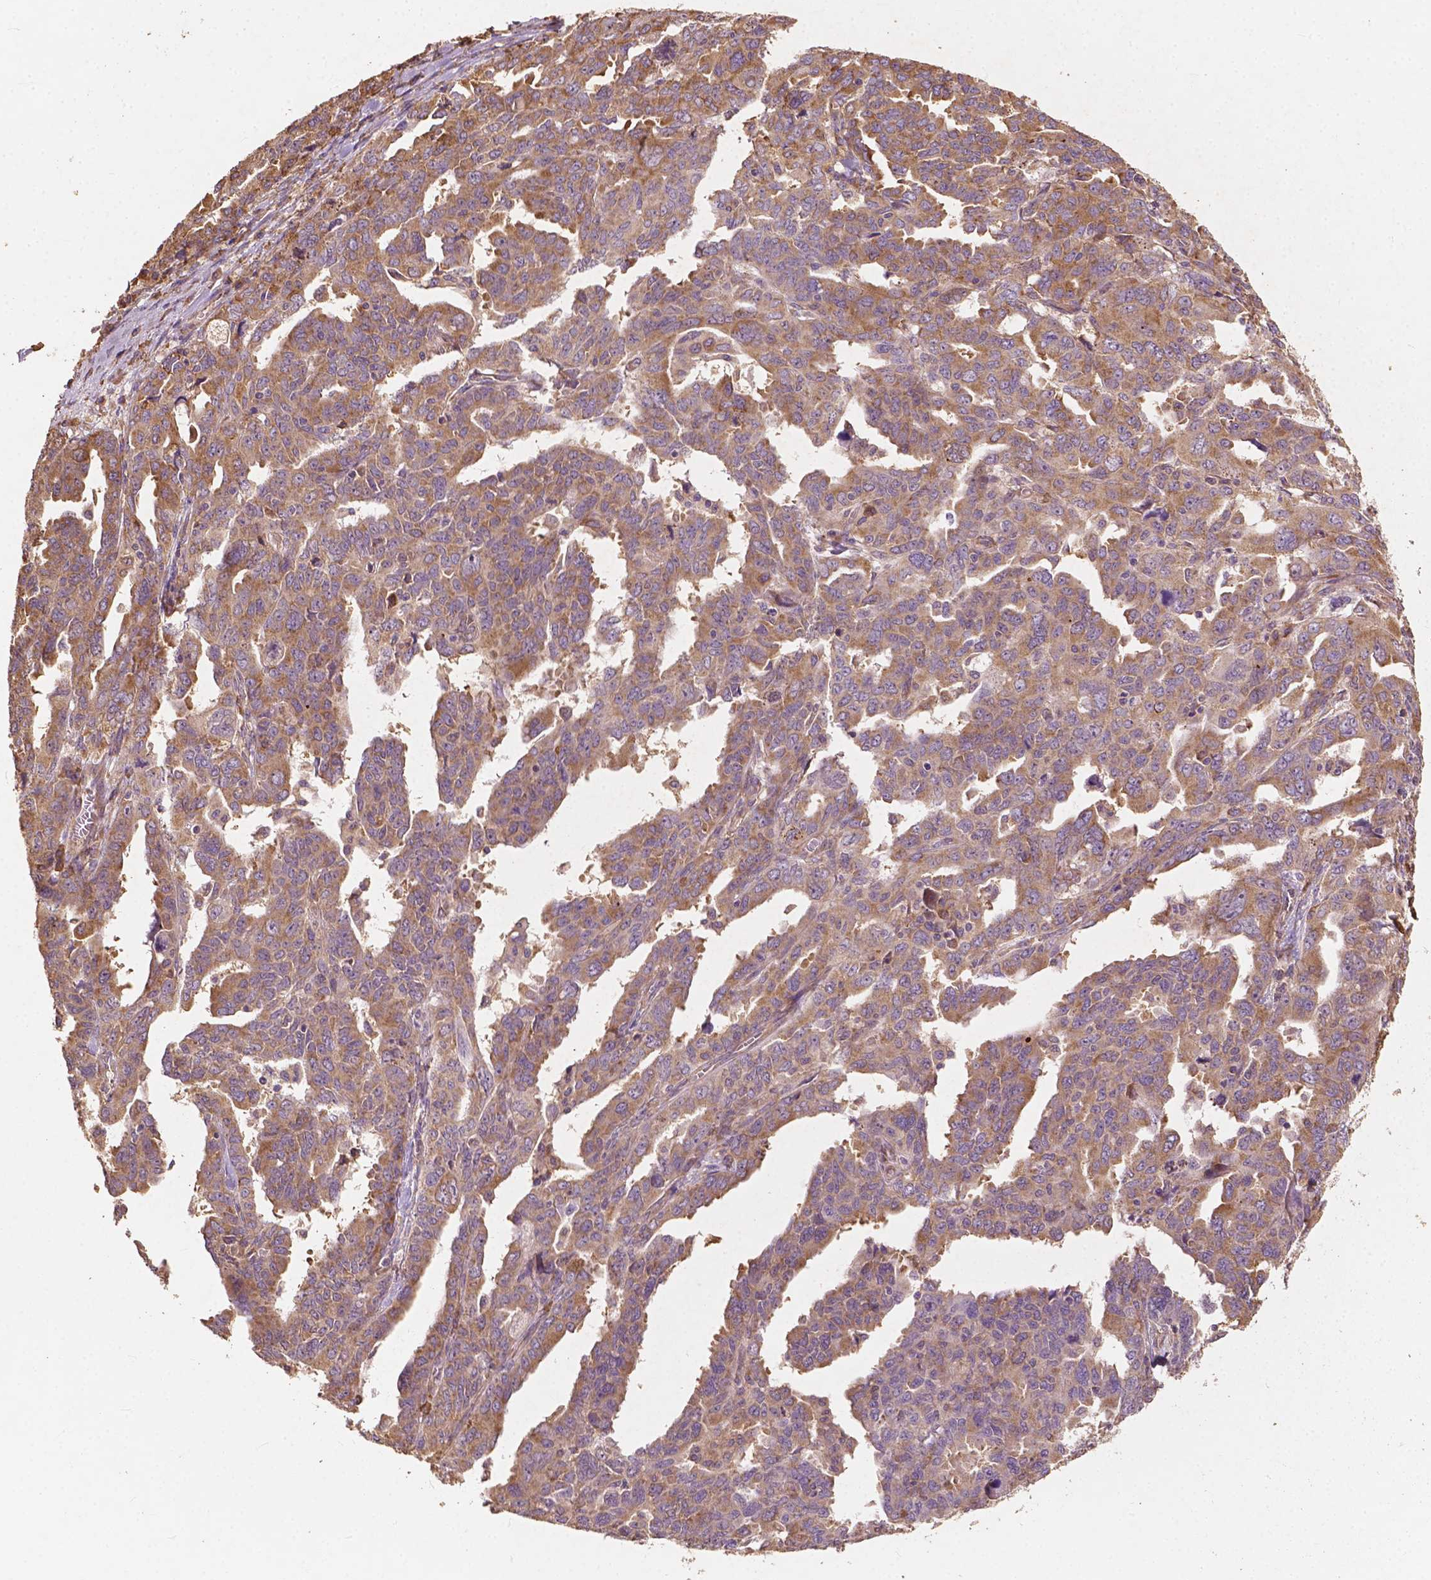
{"staining": {"intensity": "moderate", "quantity": "25%-75%", "location": "cytoplasmic/membranous"}, "tissue": "ovarian cancer", "cell_type": "Tumor cells", "image_type": "cancer", "snomed": [{"axis": "morphology", "description": "Adenocarcinoma, NOS"}, {"axis": "morphology", "description": "Carcinoma, endometroid"}, {"axis": "topography", "description": "Ovary"}], "caption": "Brown immunohistochemical staining in endometroid carcinoma (ovarian) exhibits moderate cytoplasmic/membranous expression in about 25%-75% of tumor cells.", "gene": "G3BP1", "patient": {"sex": "female", "age": 72}}